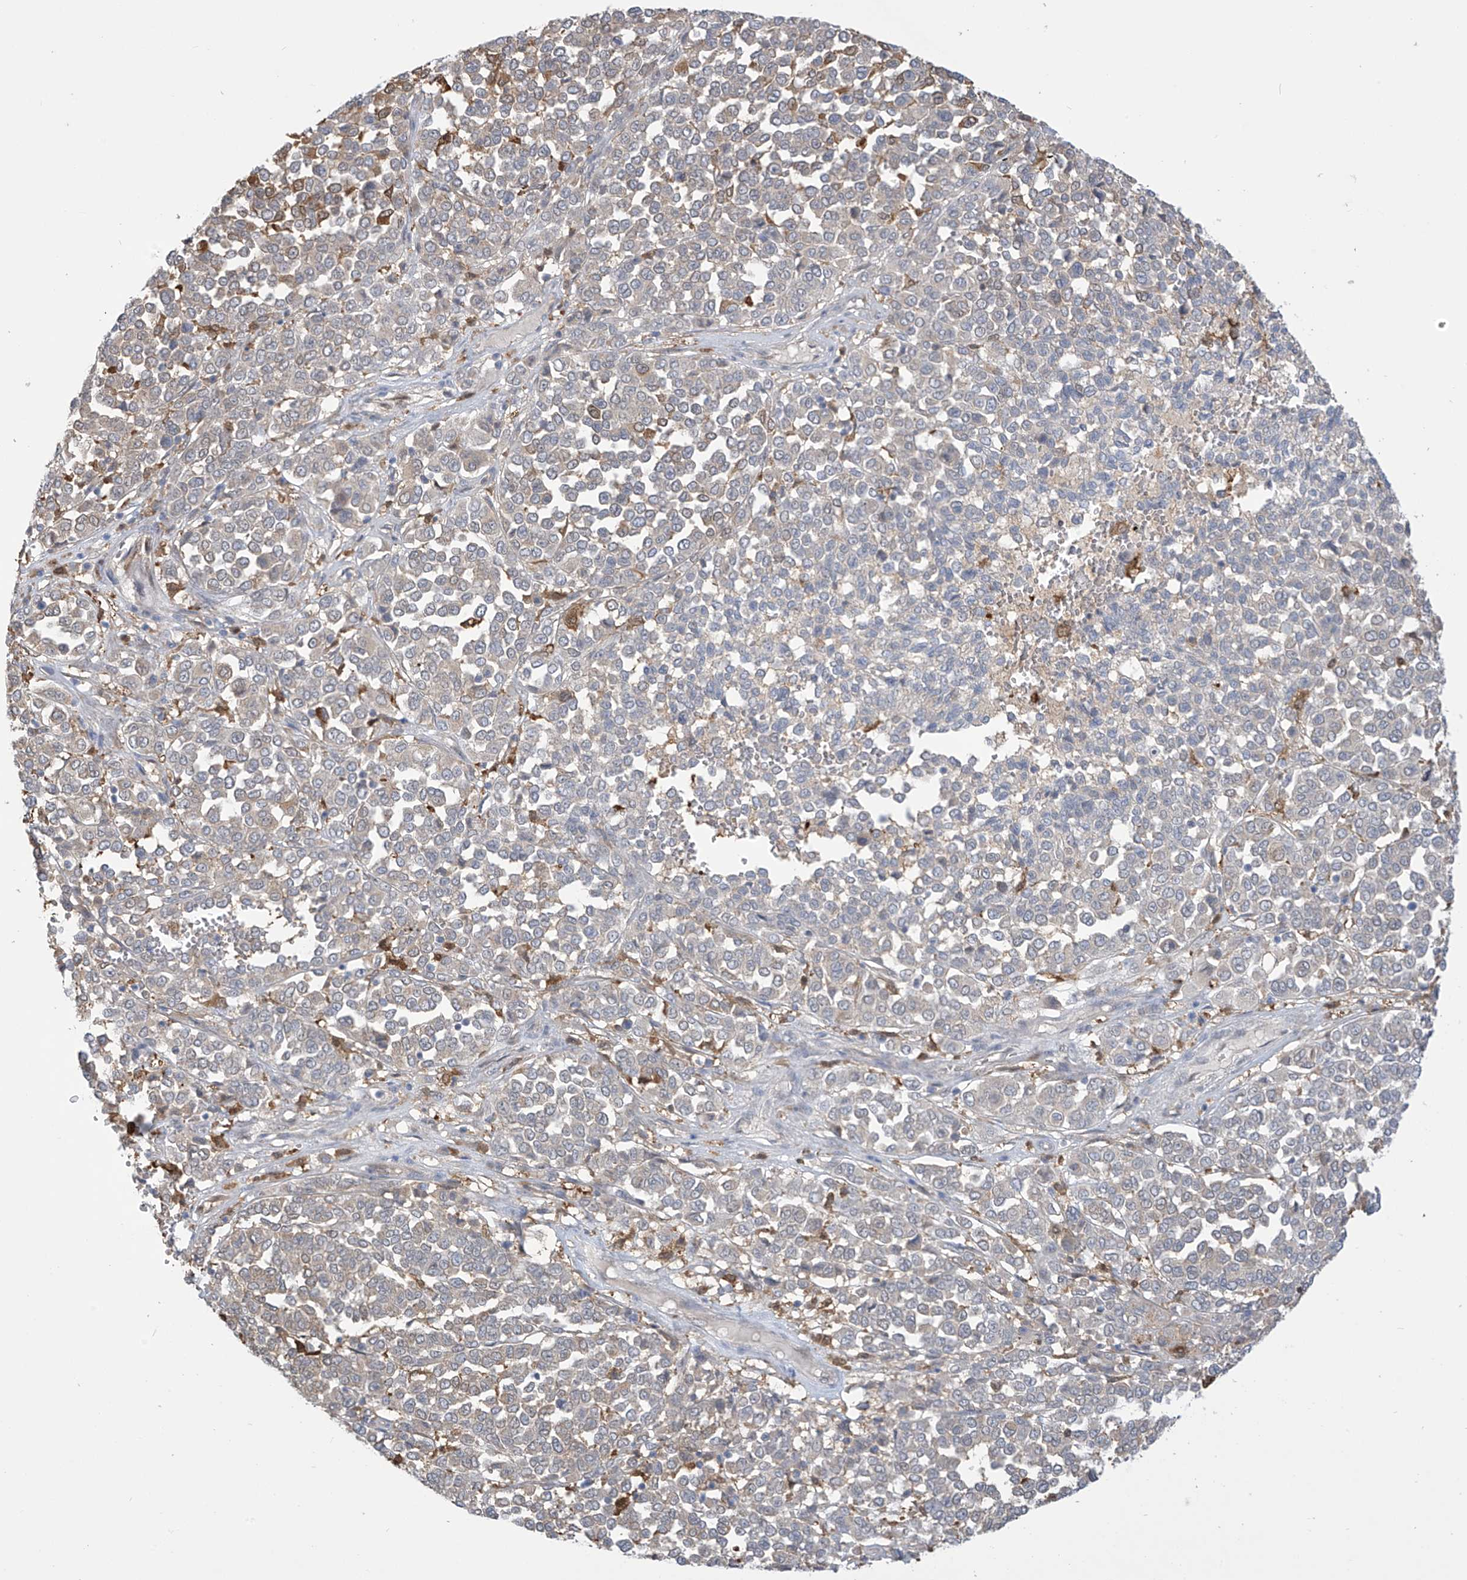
{"staining": {"intensity": "negative", "quantity": "none", "location": "none"}, "tissue": "melanoma", "cell_type": "Tumor cells", "image_type": "cancer", "snomed": [{"axis": "morphology", "description": "Malignant melanoma, Metastatic site"}, {"axis": "topography", "description": "Pancreas"}], "caption": "Immunohistochemical staining of malignant melanoma (metastatic site) shows no significant expression in tumor cells.", "gene": "IDH1", "patient": {"sex": "female", "age": 30}}